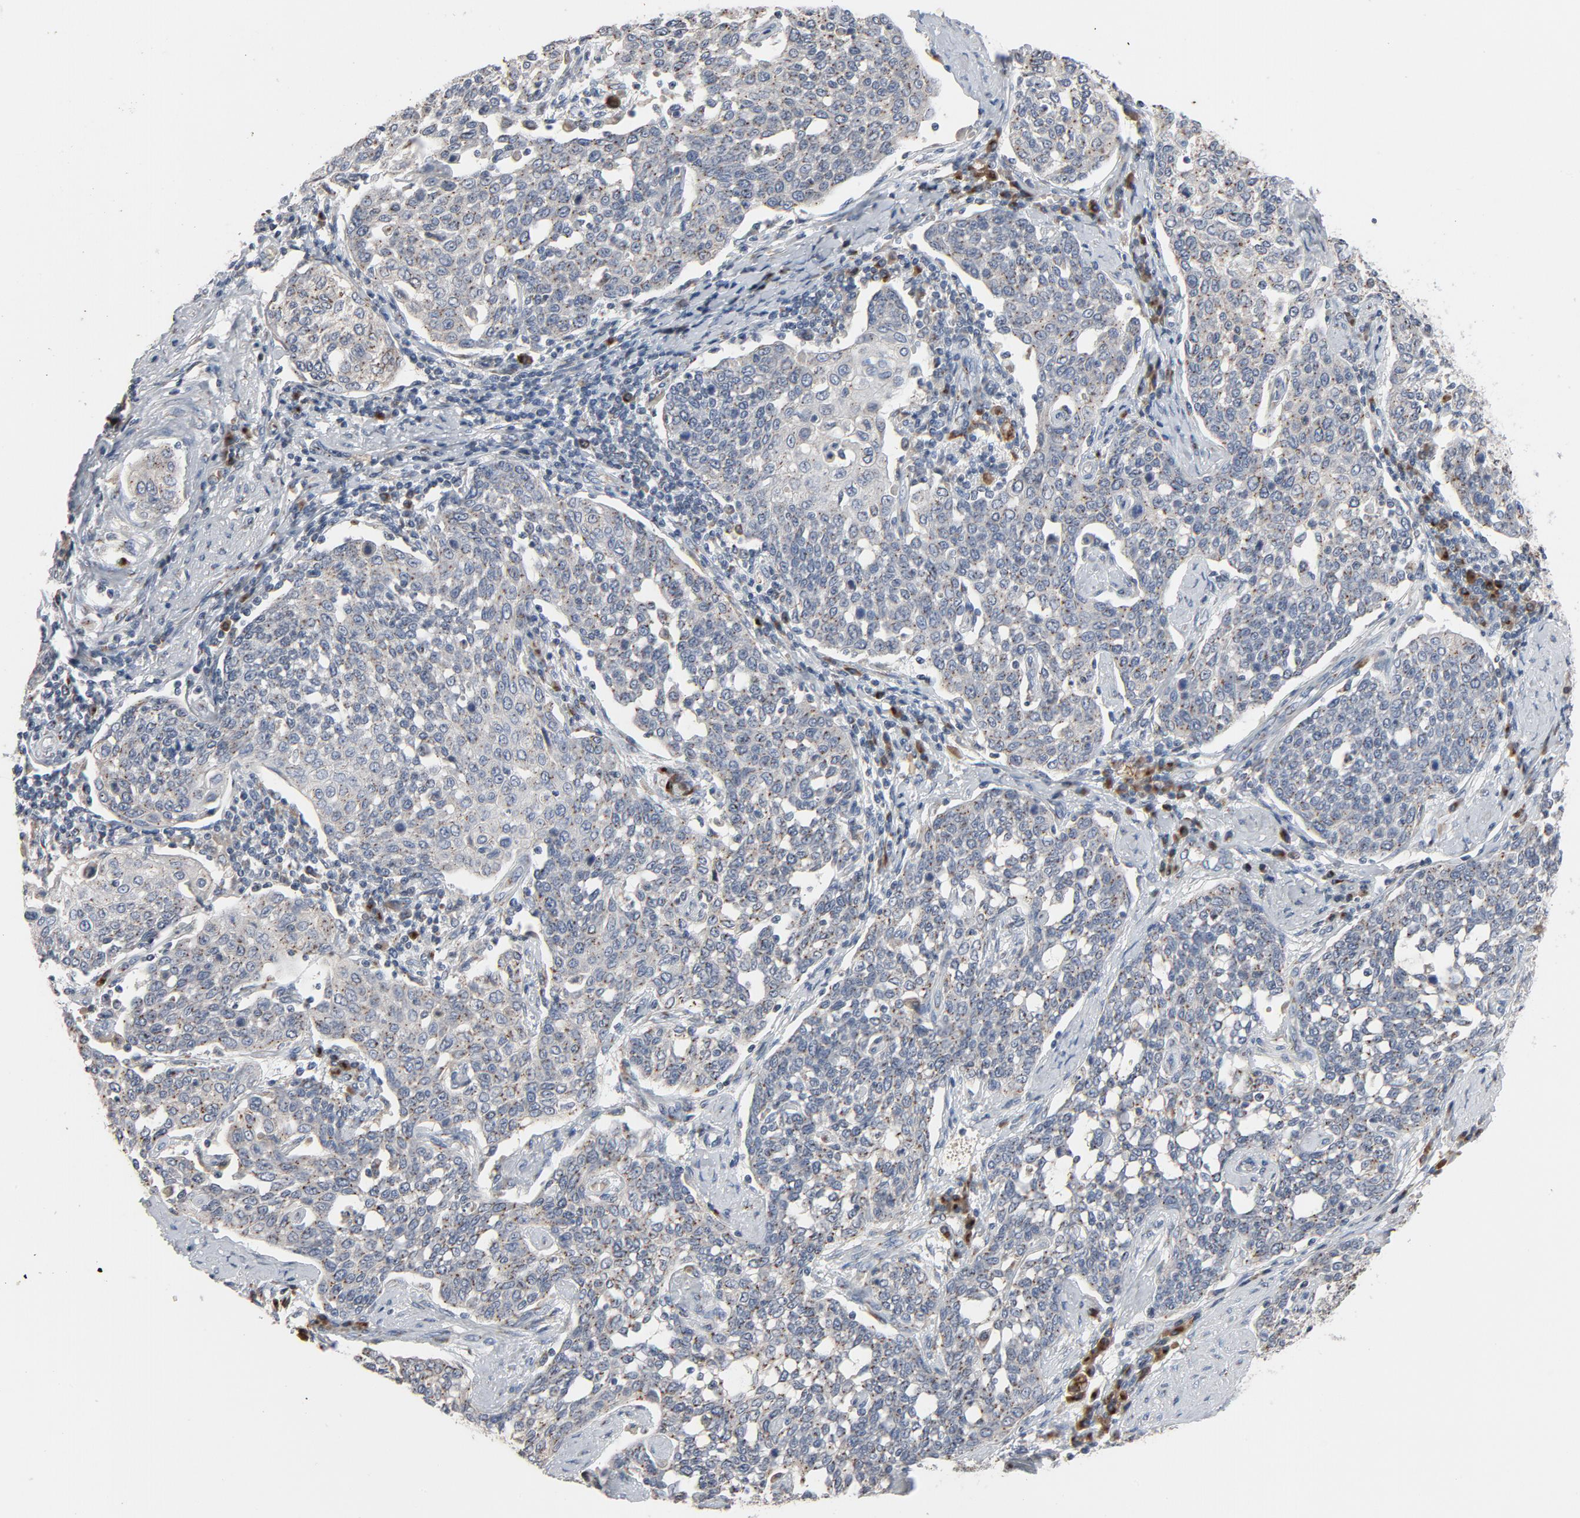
{"staining": {"intensity": "negative", "quantity": "none", "location": "none"}, "tissue": "cervical cancer", "cell_type": "Tumor cells", "image_type": "cancer", "snomed": [{"axis": "morphology", "description": "Squamous cell carcinoma, NOS"}, {"axis": "topography", "description": "Cervix"}], "caption": "DAB immunohistochemical staining of human cervical cancer (squamous cell carcinoma) reveals no significant staining in tumor cells.", "gene": "LMAN2", "patient": {"sex": "female", "age": 27}}